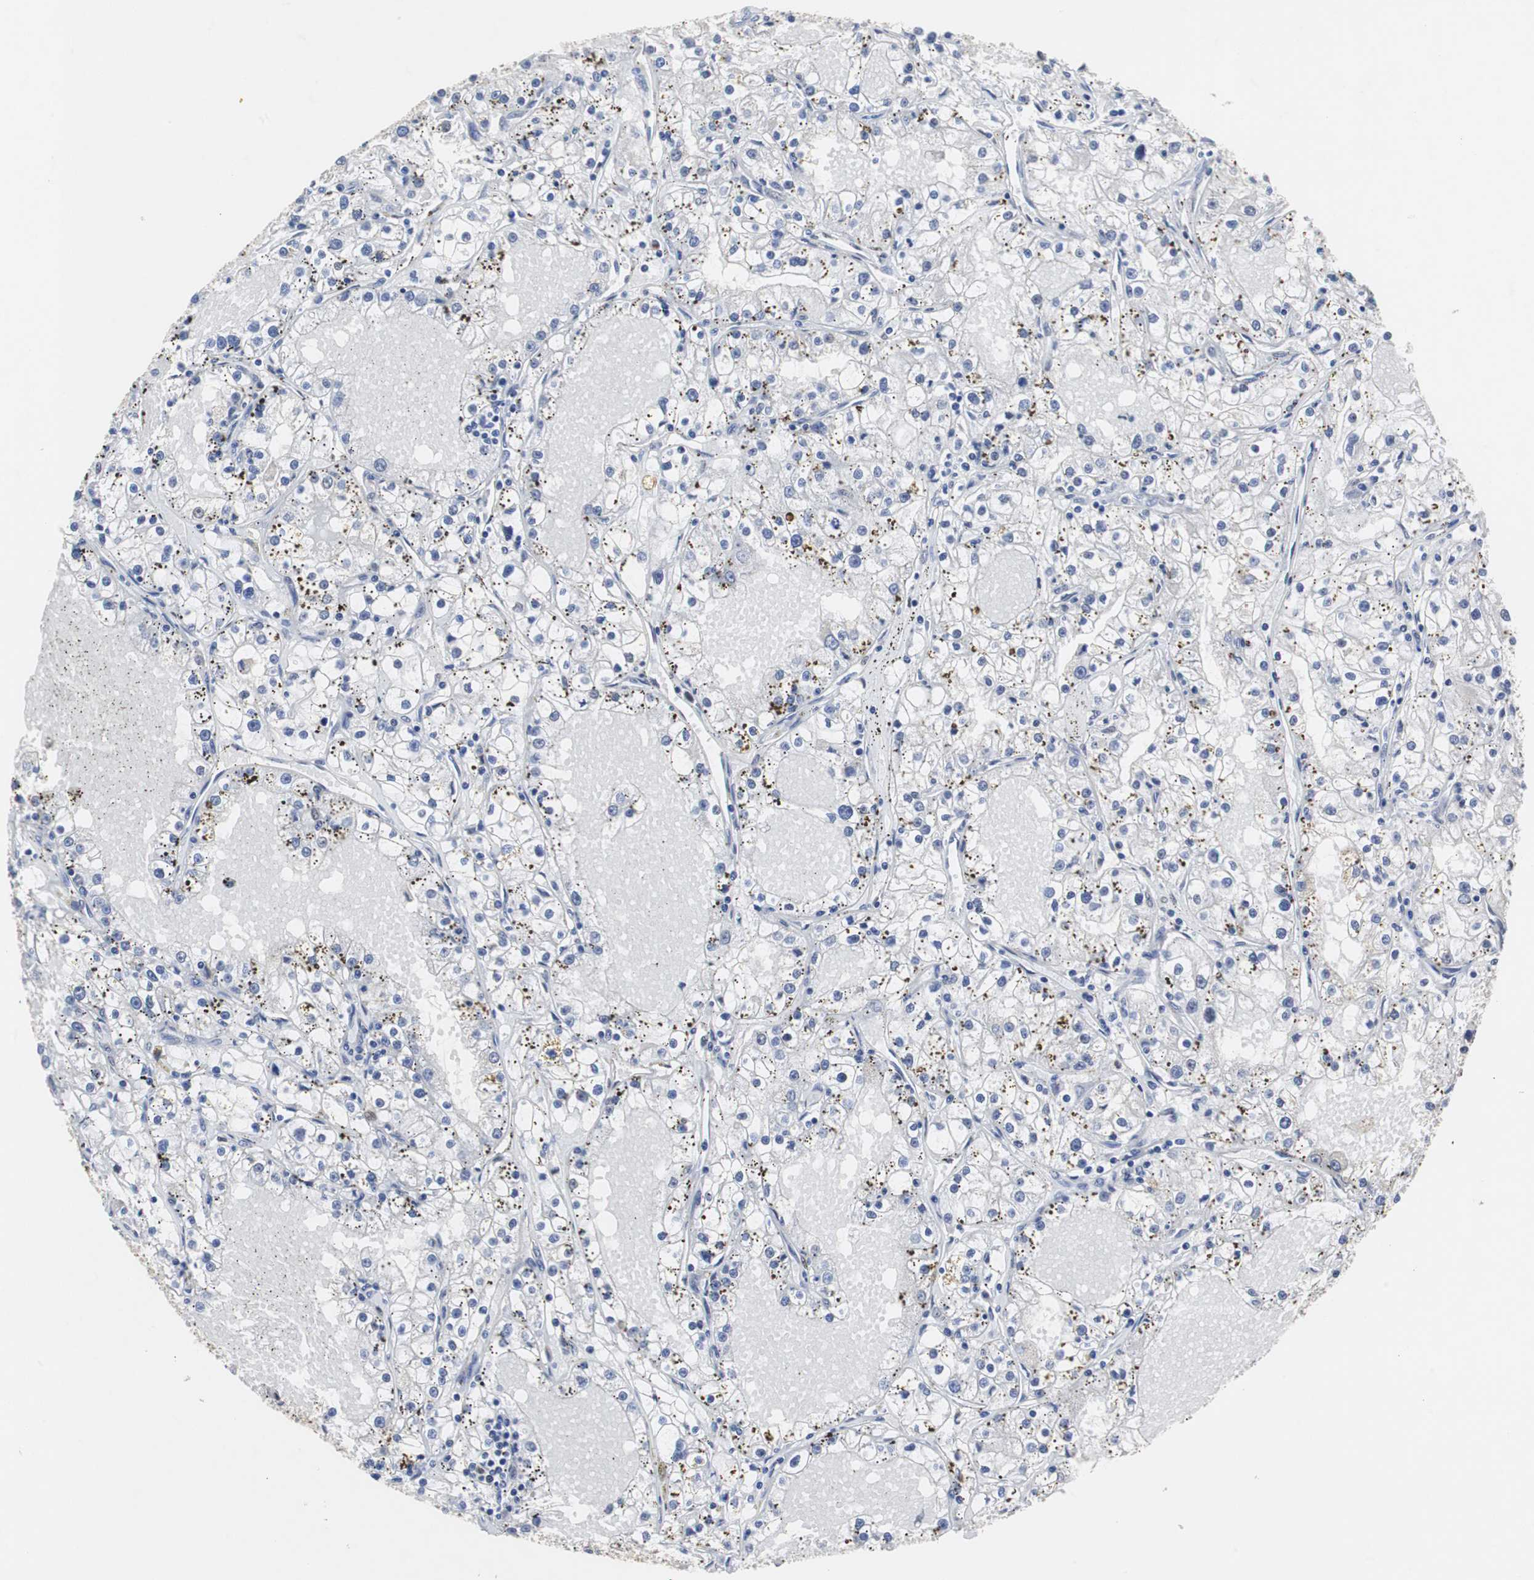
{"staining": {"intensity": "negative", "quantity": "none", "location": "none"}, "tissue": "renal cancer", "cell_type": "Tumor cells", "image_type": "cancer", "snomed": [{"axis": "morphology", "description": "Adenocarcinoma, NOS"}, {"axis": "topography", "description": "Kidney"}], "caption": "An image of human renal adenocarcinoma is negative for staining in tumor cells.", "gene": "ZFC3H1", "patient": {"sex": "male", "age": 56}}